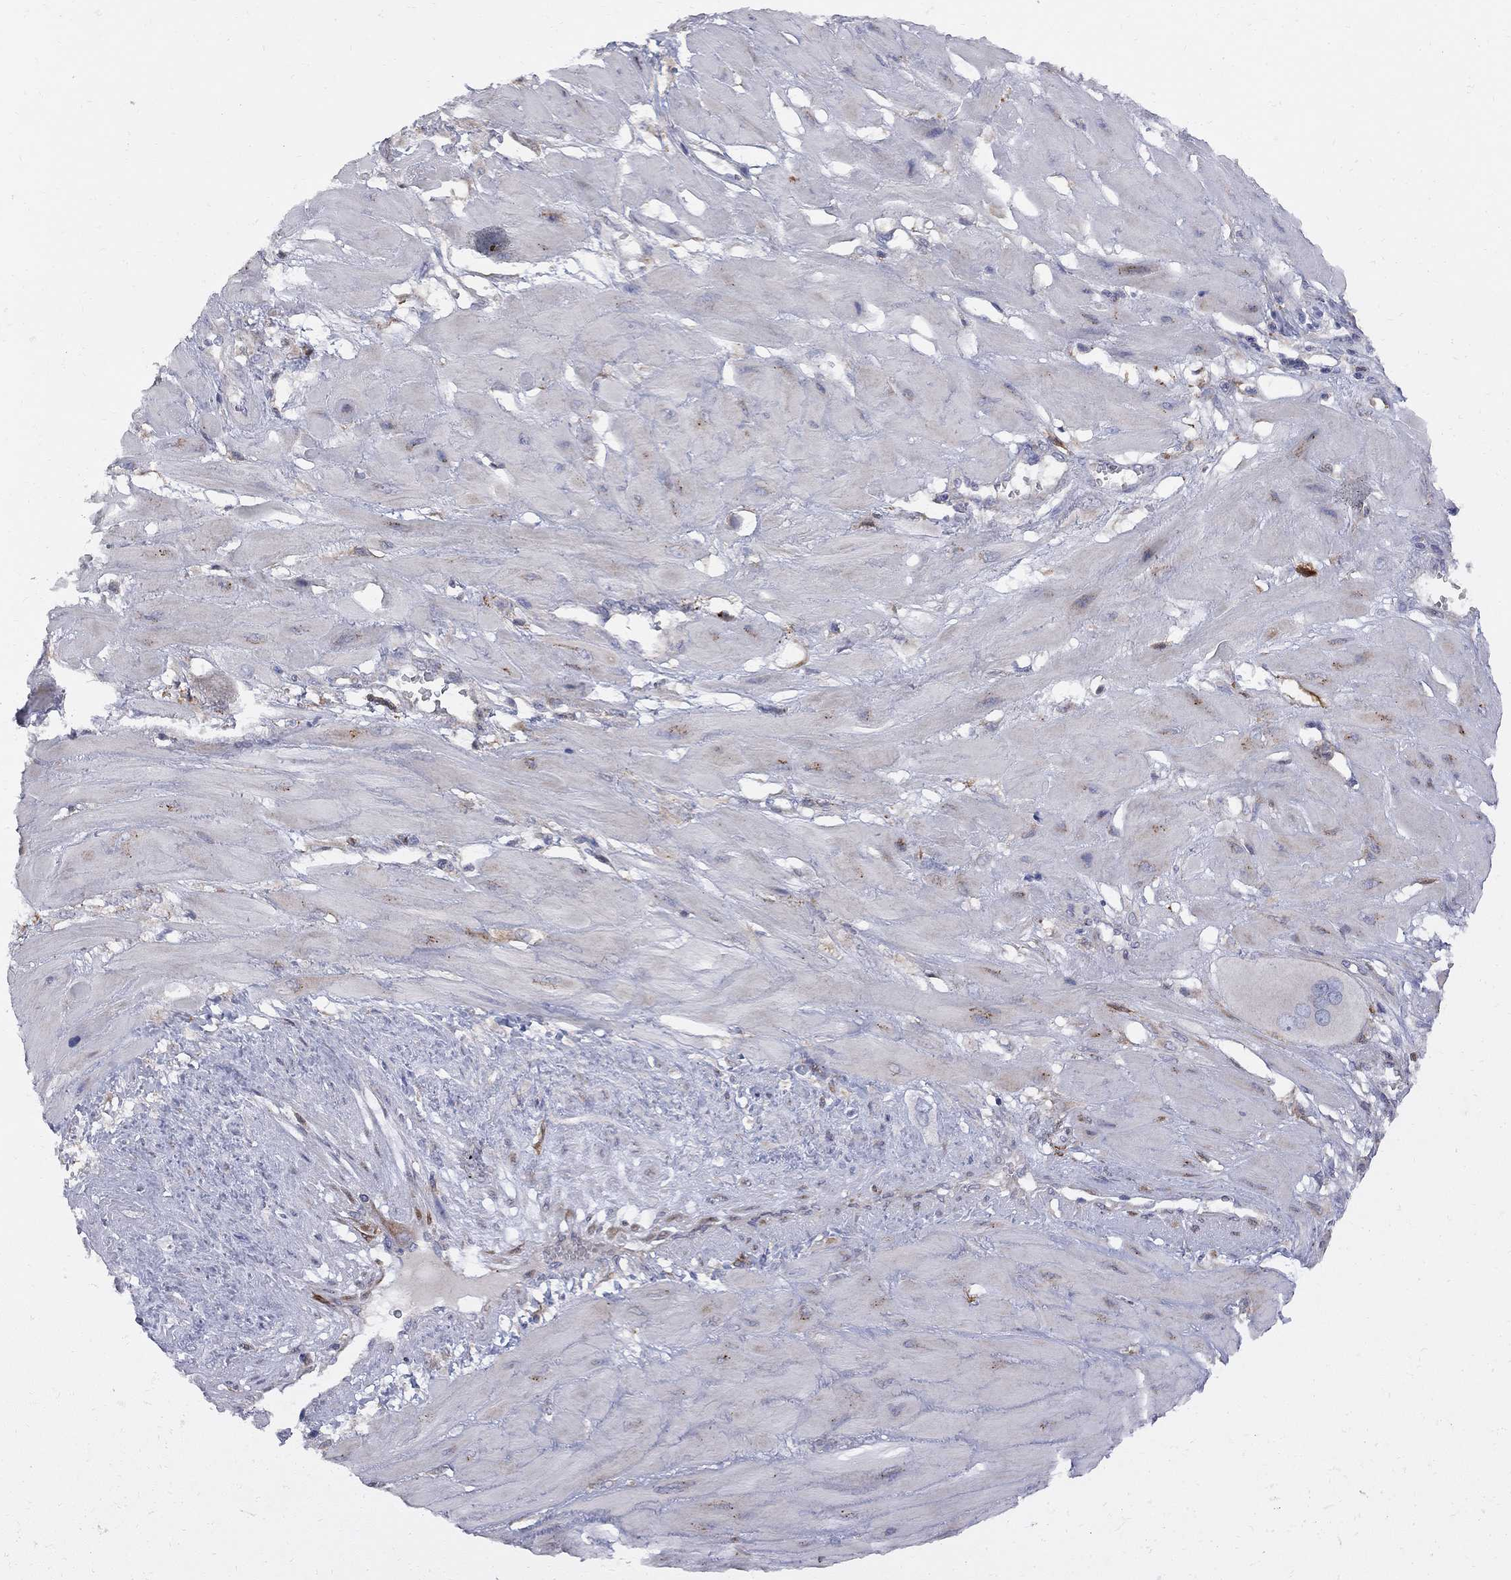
{"staining": {"intensity": "negative", "quantity": "none", "location": "none"}, "tissue": "cervical cancer", "cell_type": "Tumor cells", "image_type": "cancer", "snomed": [{"axis": "morphology", "description": "Squamous cell carcinoma, NOS"}, {"axis": "topography", "description": "Cervix"}], "caption": "Protein analysis of cervical cancer reveals no significant positivity in tumor cells.", "gene": "MTHFR", "patient": {"sex": "female", "age": 34}}